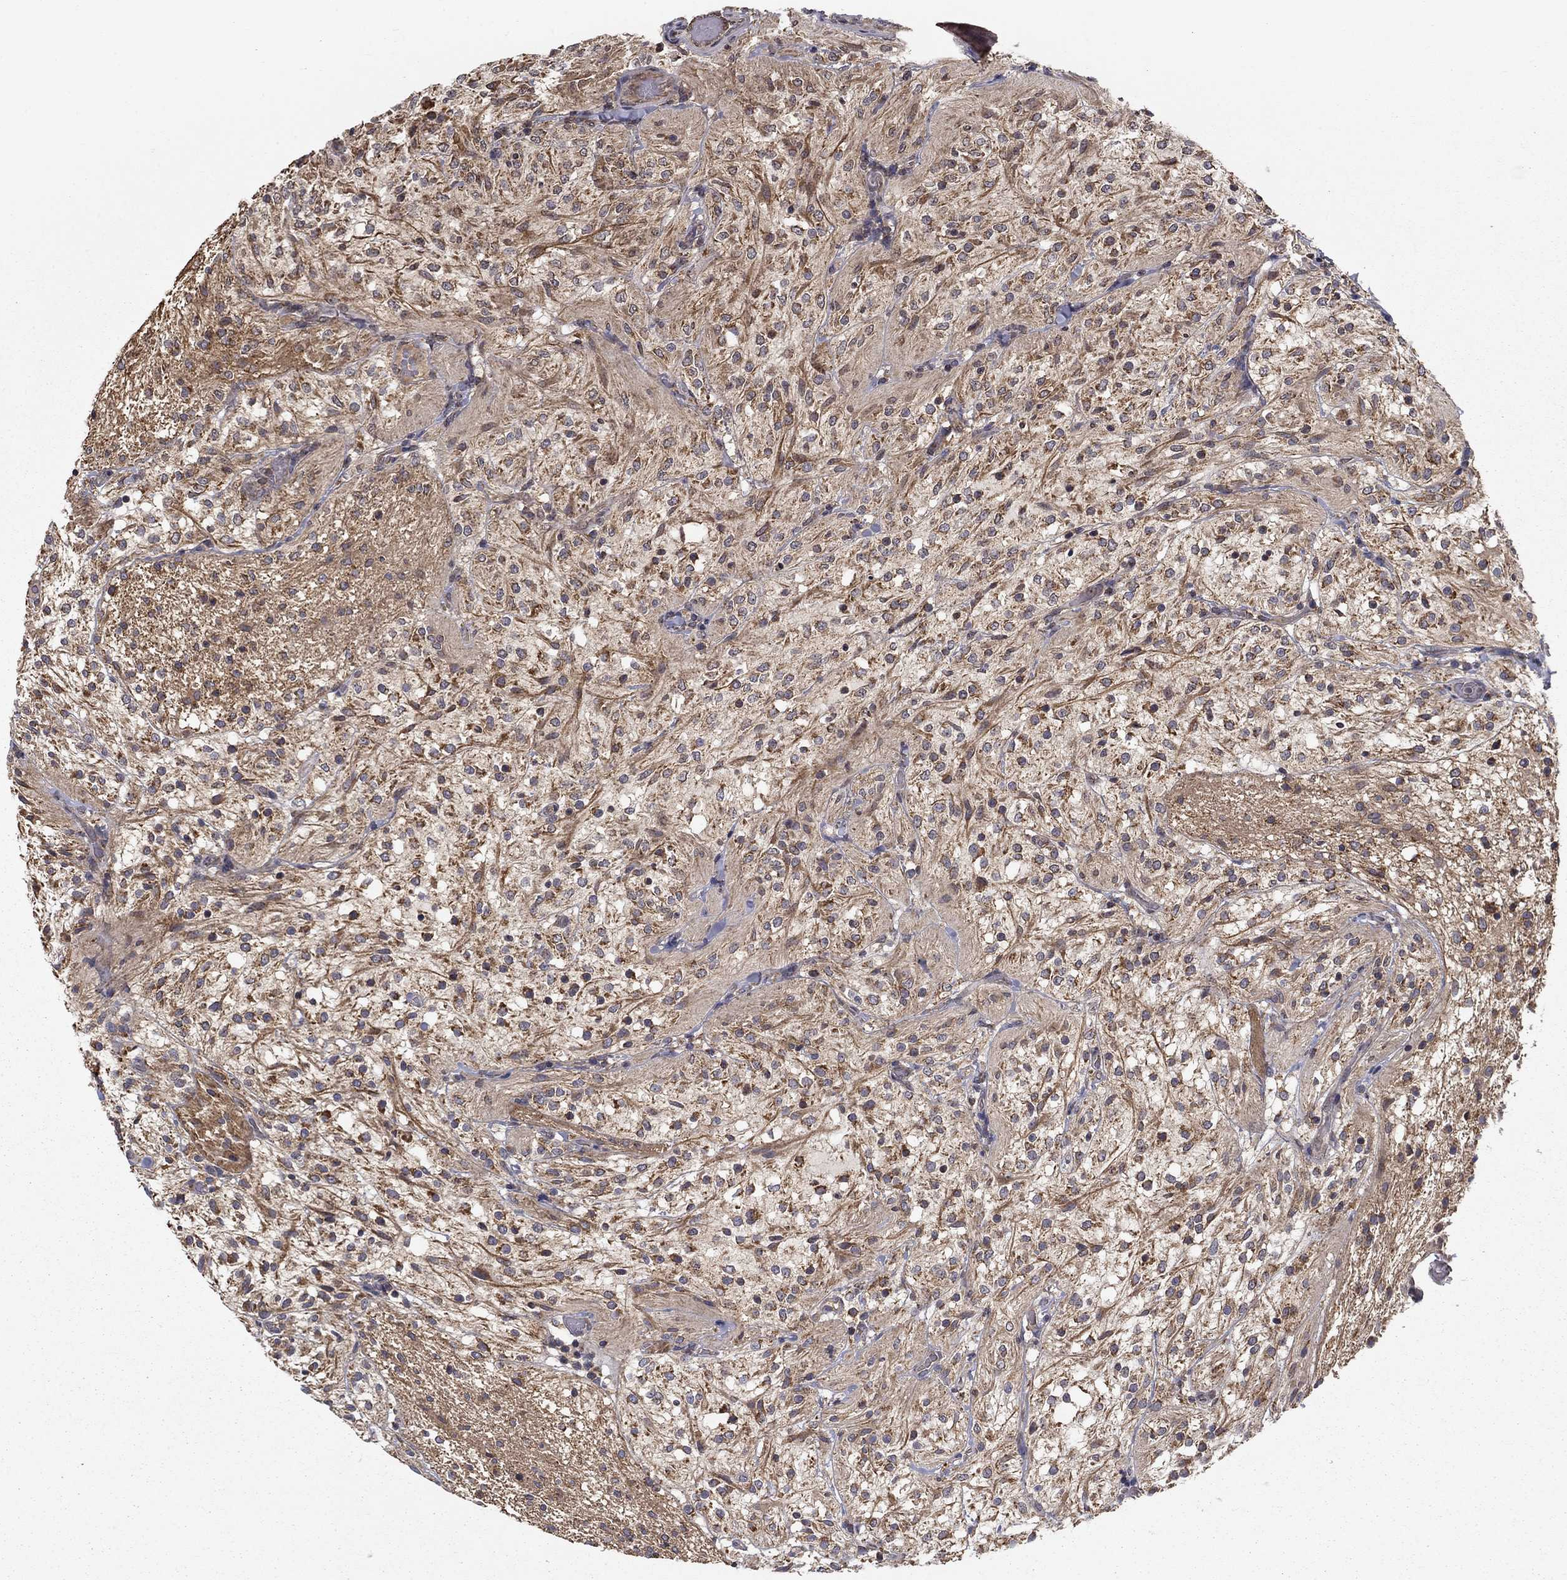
{"staining": {"intensity": "moderate", "quantity": "25%-75%", "location": "cytoplasmic/membranous"}, "tissue": "glioma", "cell_type": "Tumor cells", "image_type": "cancer", "snomed": [{"axis": "morphology", "description": "Glioma, malignant, Low grade"}, {"axis": "topography", "description": "Brain"}], "caption": "A photomicrograph of malignant low-grade glioma stained for a protein displays moderate cytoplasmic/membranous brown staining in tumor cells. The protein is stained brown, and the nuclei are stained in blue (DAB IHC with brightfield microscopy, high magnification).", "gene": "SLC2A13", "patient": {"sex": "male", "age": 3}}